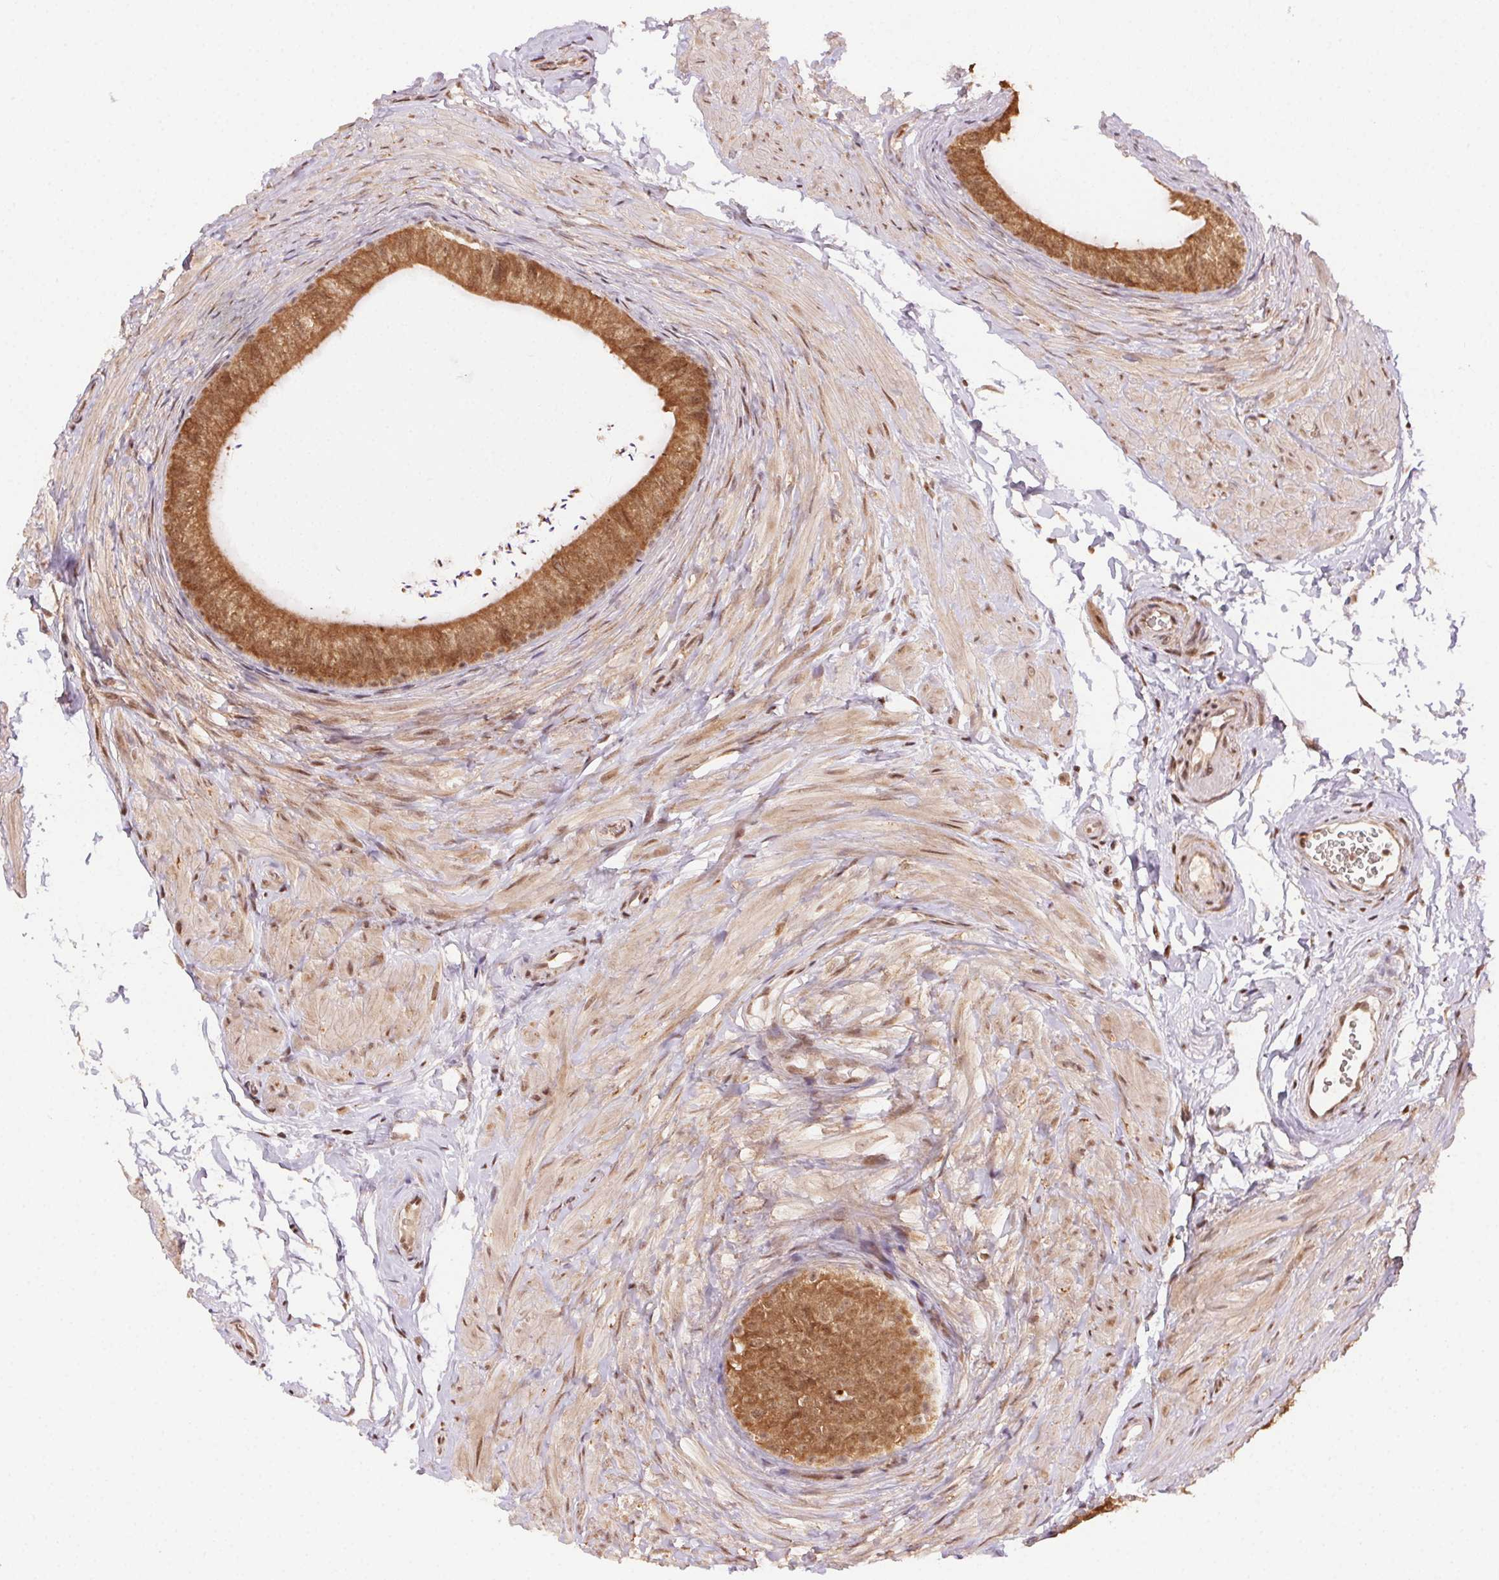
{"staining": {"intensity": "moderate", "quantity": ">75%", "location": "cytoplasmic/membranous,nuclear"}, "tissue": "epididymis", "cell_type": "Glandular cells", "image_type": "normal", "snomed": [{"axis": "morphology", "description": "Normal tissue, NOS"}, {"axis": "topography", "description": "Epididymis, spermatic cord, NOS"}, {"axis": "topography", "description": "Epididymis"}, {"axis": "topography", "description": "Peripheral nerve tissue"}], "caption": "Immunohistochemical staining of benign epididymis shows moderate cytoplasmic/membranous,nuclear protein positivity in approximately >75% of glandular cells.", "gene": "TREML4", "patient": {"sex": "male", "age": 29}}